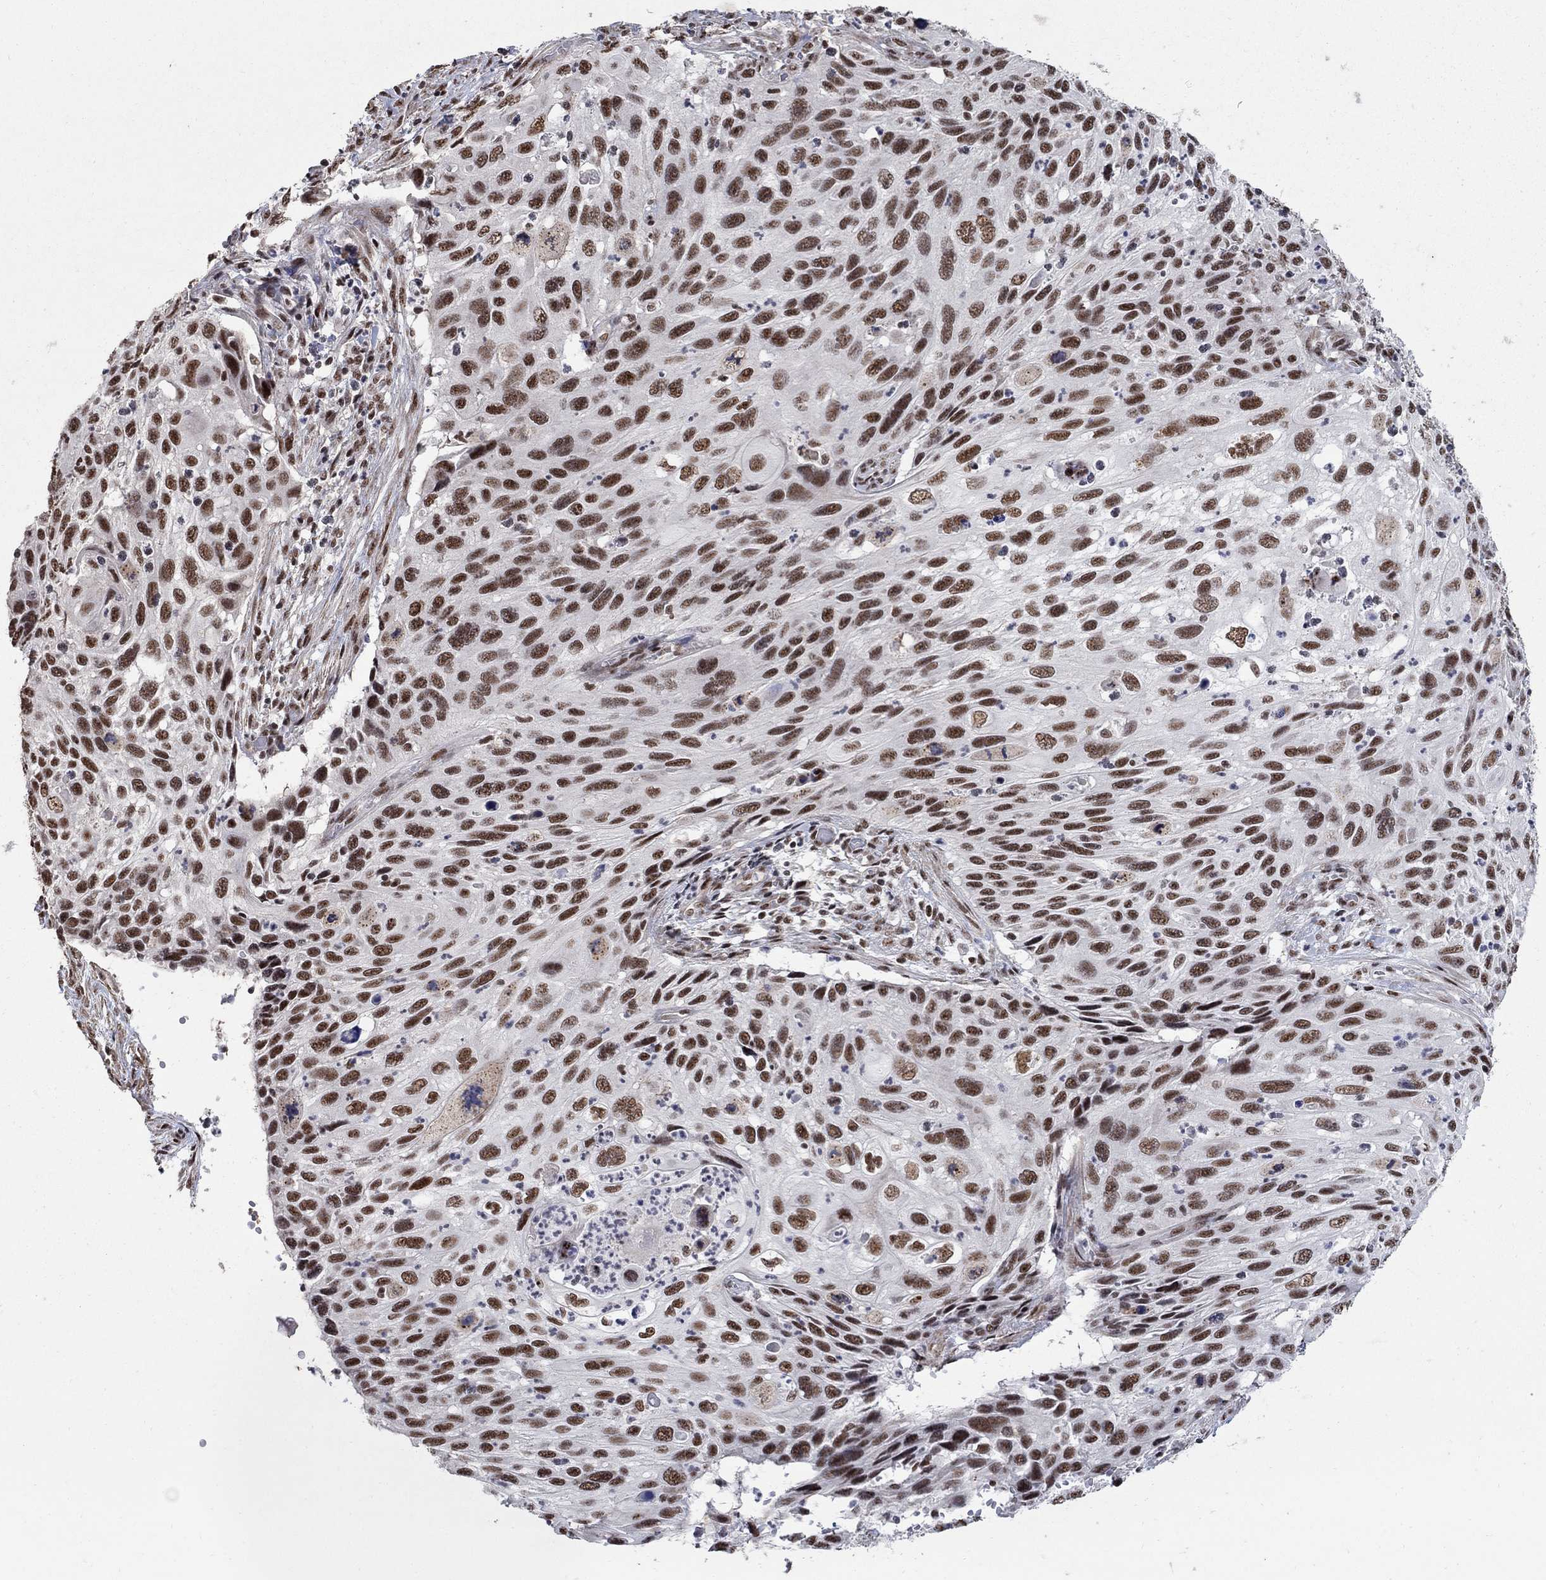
{"staining": {"intensity": "moderate", "quantity": ">75%", "location": "nuclear"}, "tissue": "cervical cancer", "cell_type": "Tumor cells", "image_type": "cancer", "snomed": [{"axis": "morphology", "description": "Squamous cell carcinoma, NOS"}, {"axis": "topography", "description": "Cervix"}], "caption": "Immunohistochemistry histopathology image of cervical cancer (squamous cell carcinoma) stained for a protein (brown), which reveals medium levels of moderate nuclear expression in approximately >75% of tumor cells.", "gene": "PNISR", "patient": {"sex": "female", "age": 70}}